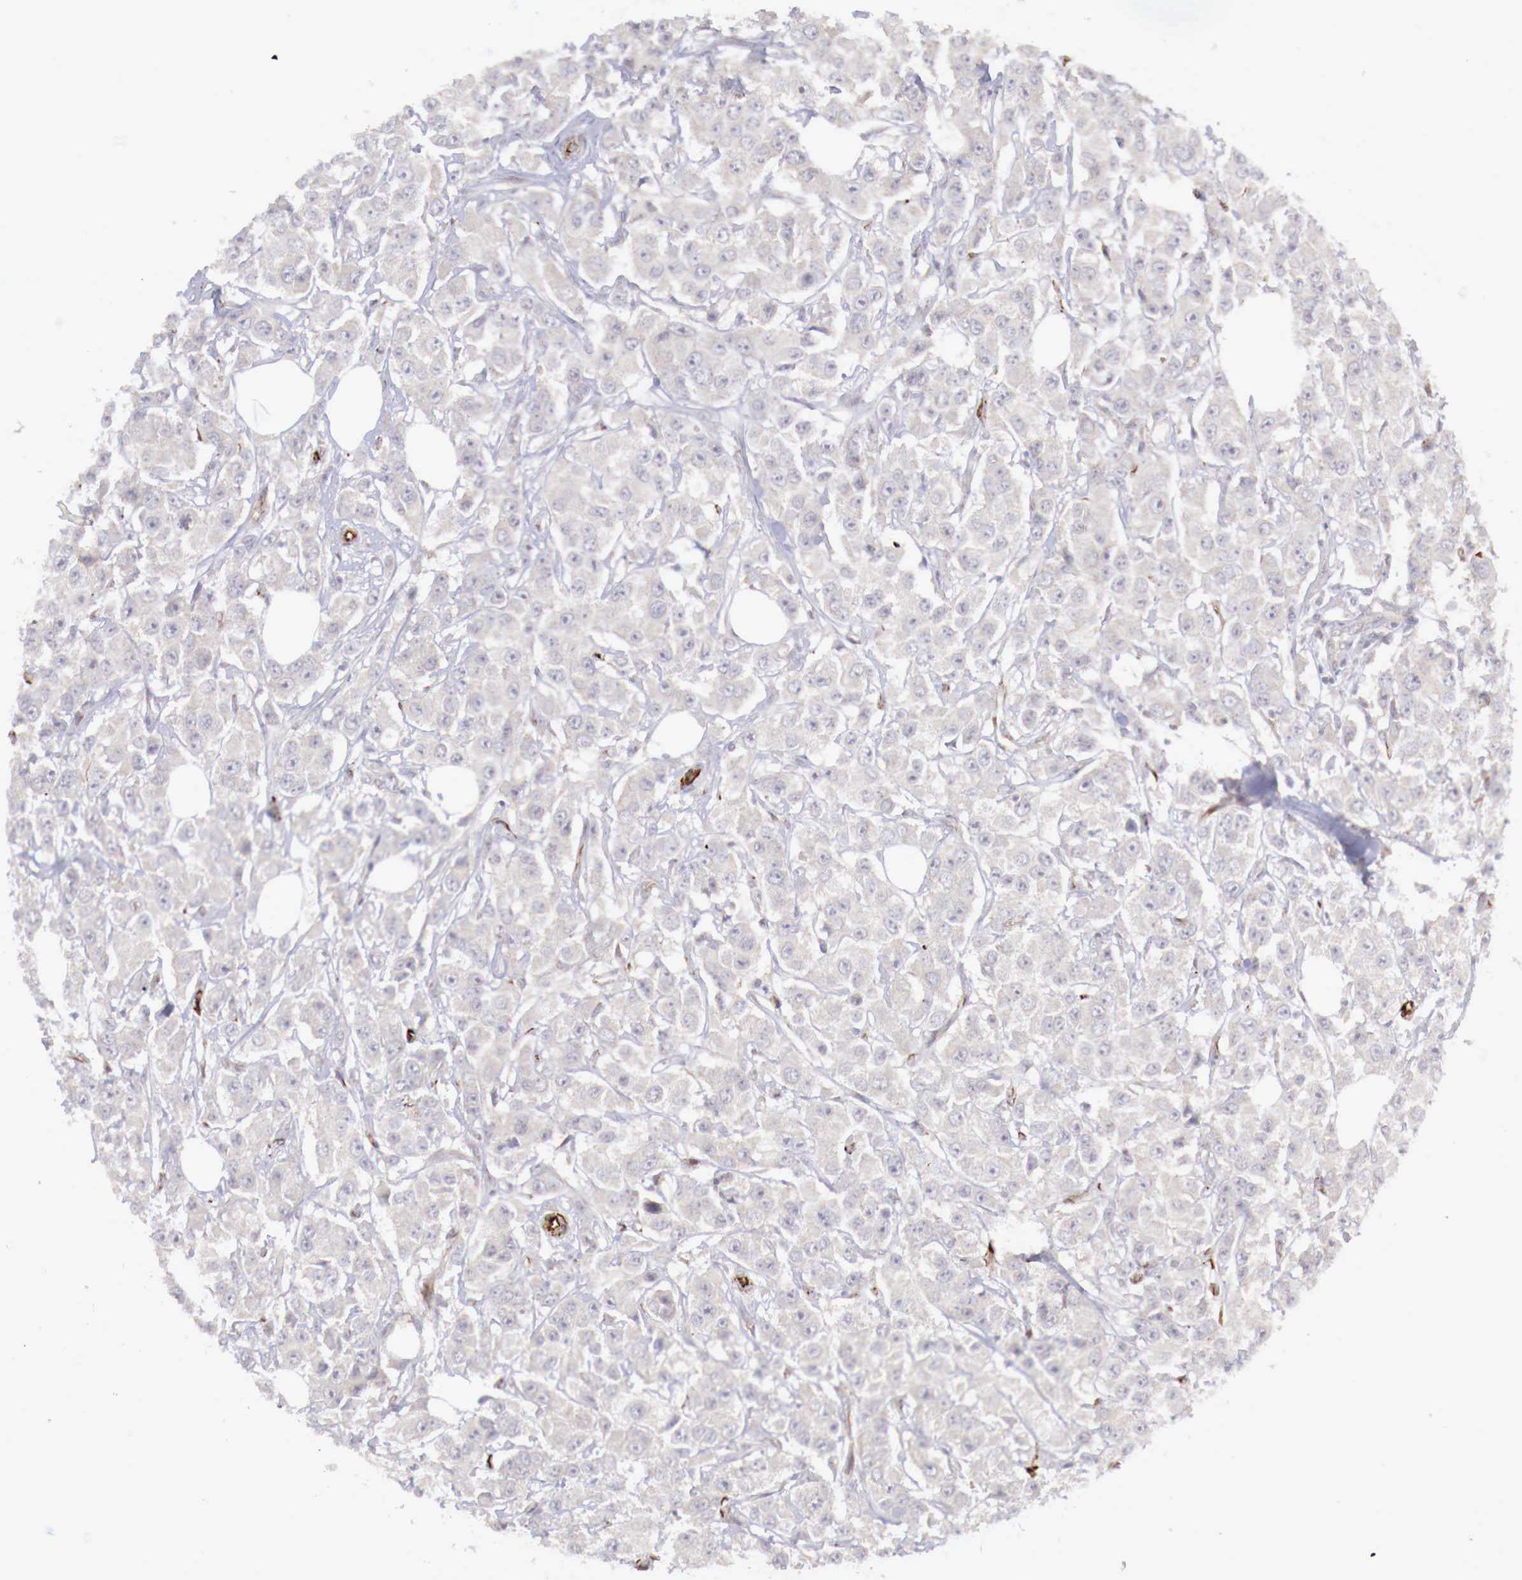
{"staining": {"intensity": "negative", "quantity": "none", "location": "none"}, "tissue": "breast cancer", "cell_type": "Tumor cells", "image_type": "cancer", "snomed": [{"axis": "morphology", "description": "Duct carcinoma"}, {"axis": "topography", "description": "Breast"}], "caption": "Immunohistochemistry photomicrograph of breast cancer (invasive ductal carcinoma) stained for a protein (brown), which exhibits no expression in tumor cells. (Stains: DAB (3,3'-diaminobenzidine) immunohistochemistry (IHC) with hematoxylin counter stain, Microscopy: brightfield microscopy at high magnification).", "gene": "WT1", "patient": {"sex": "female", "age": 58}}